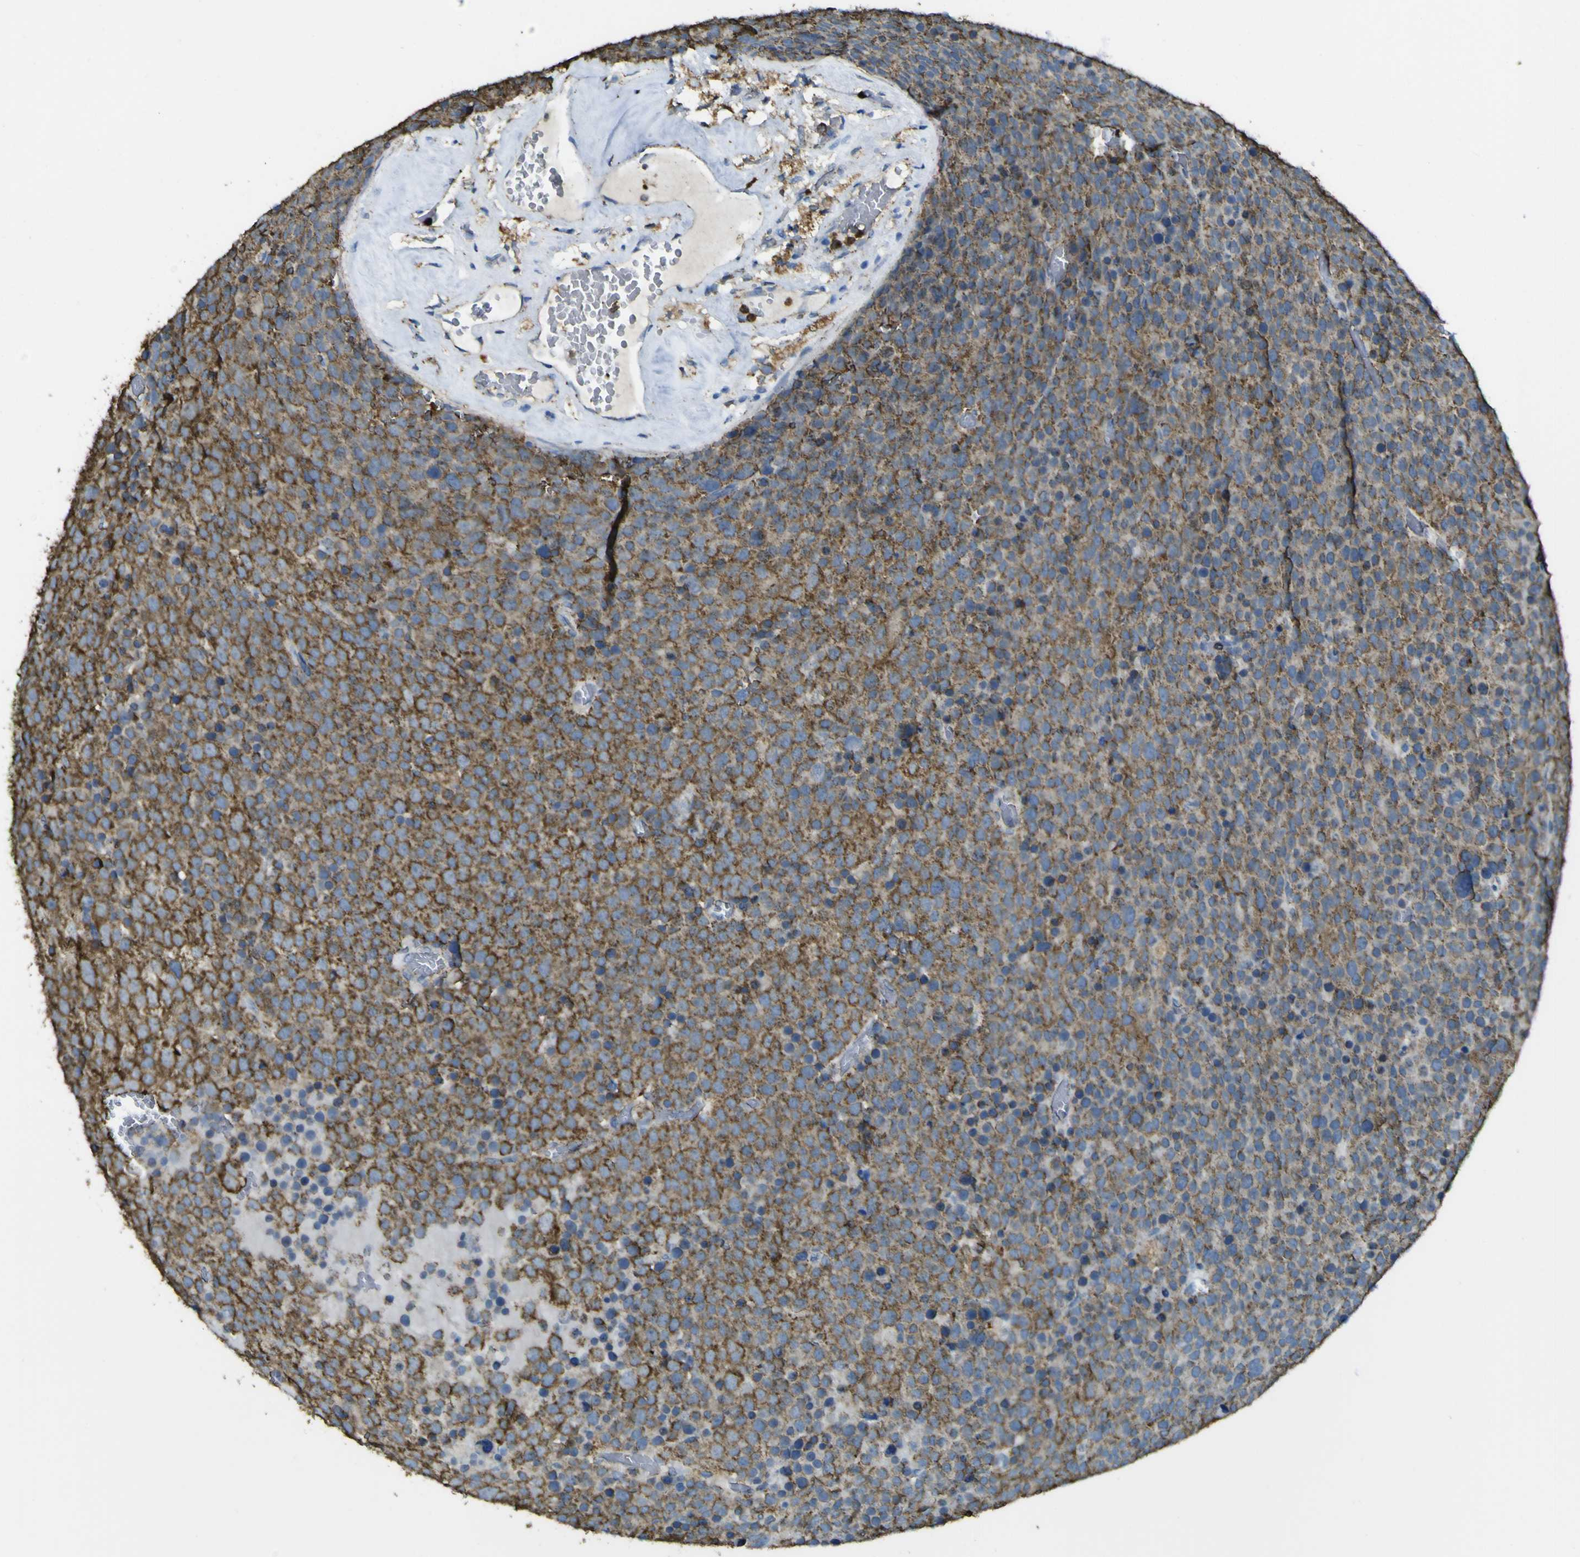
{"staining": {"intensity": "strong", "quantity": ">75%", "location": "cytoplasmic/membranous"}, "tissue": "testis cancer", "cell_type": "Tumor cells", "image_type": "cancer", "snomed": [{"axis": "morphology", "description": "Seminoma, NOS"}, {"axis": "topography", "description": "Testis"}], "caption": "Seminoma (testis) stained for a protein (brown) reveals strong cytoplasmic/membranous positive positivity in about >75% of tumor cells.", "gene": "ACSL3", "patient": {"sex": "male", "age": 71}}